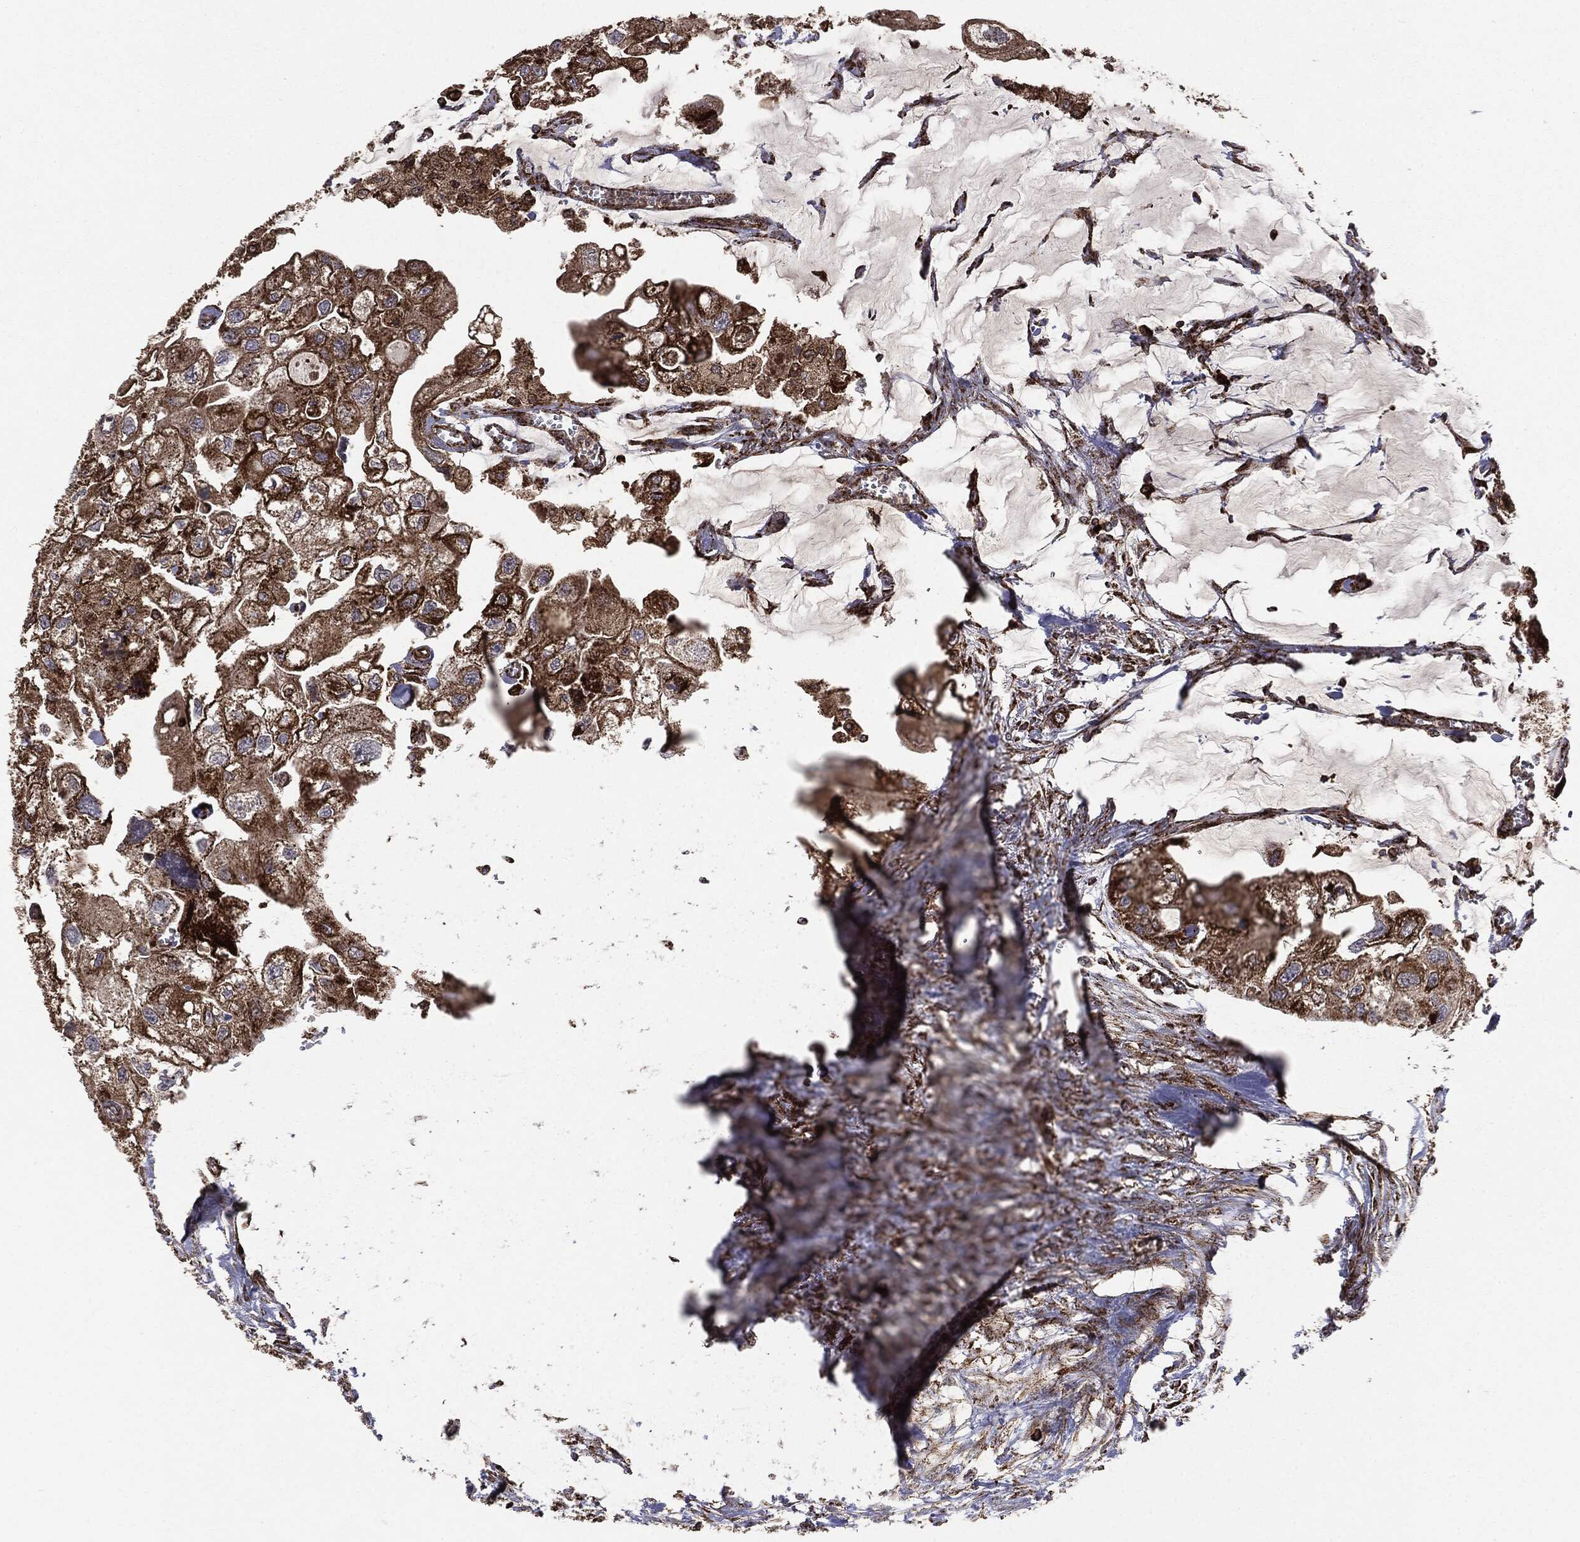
{"staining": {"intensity": "strong", "quantity": ">75%", "location": "cytoplasmic/membranous"}, "tissue": "urothelial cancer", "cell_type": "Tumor cells", "image_type": "cancer", "snomed": [{"axis": "morphology", "description": "Urothelial carcinoma, High grade"}, {"axis": "topography", "description": "Urinary bladder"}], "caption": "IHC photomicrograph of neoplastic tissue: human urothelial cancer stained using immunohistochemistry displays high levels of strong protein expression localized specifically in the cytoplasmic/membranous of tumor cells, appearing as a cytoplasmic/membranous brown color.", "gene": "MAP2K1", "patient": {"sex": "male", "age": 59}}